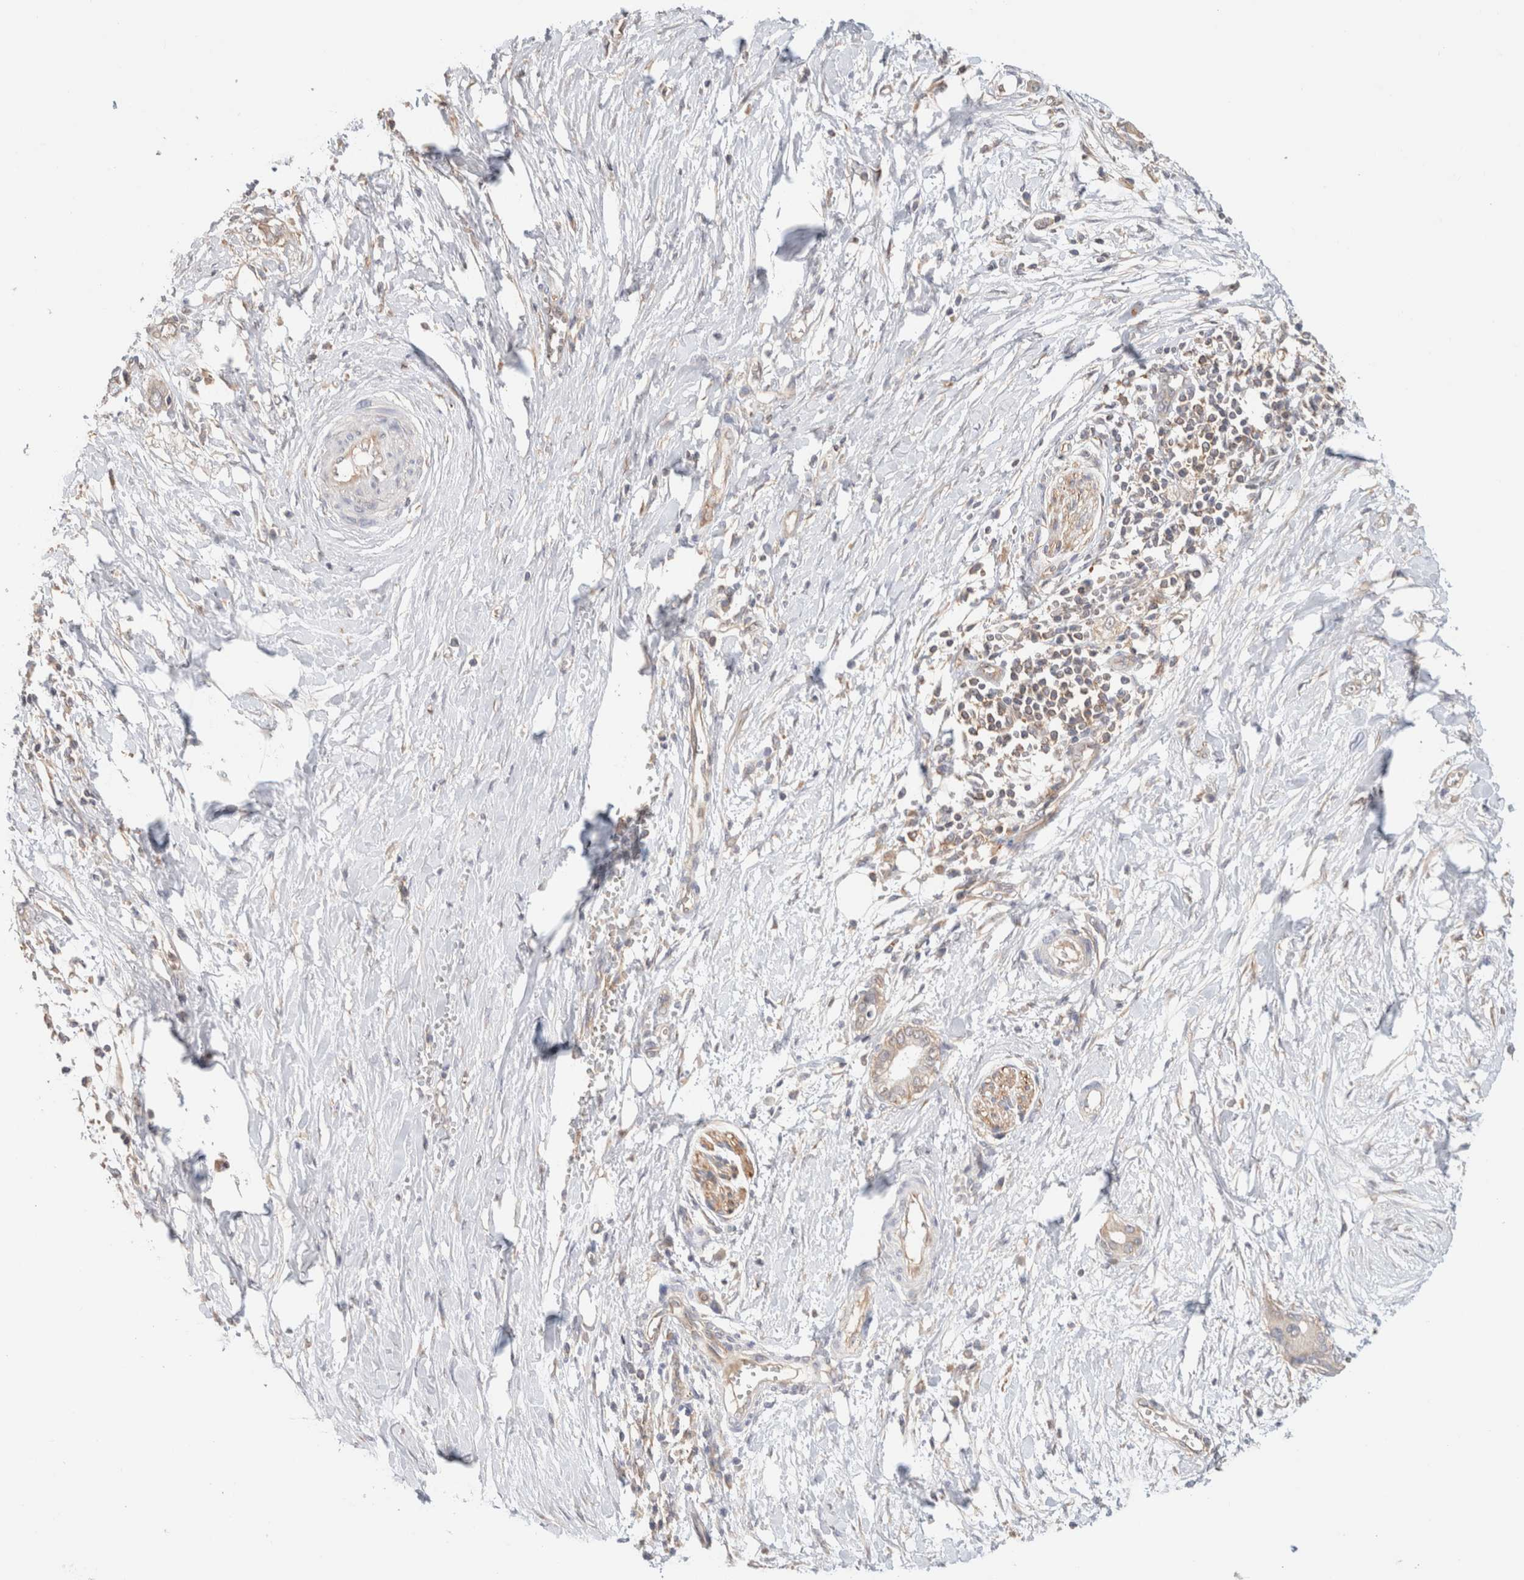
{"staining": {"intensity": "negative", "quantity": "none", "location": "none"}, "tissue": "pancreatic cancer", "cell_type": "Tumor cells", "image_type": "cancer", "snomed": [{"axis": "morphology", "description": "Normal tissue, NOS"}, {"axis": "morphology", "description": "Adenocarcinoma, NOS"}, {"axis": "topography", "description": "Pancreas"}, {"axis": "topography", "description": "Peripheral nerve tissue"}], "caption": "Pancreatic cancer stained for a protein using immunohistochemistry (IHC) displays no positivity tumor cells.", "gene": "CFAP418", "patient": {"sex": "male", "age": 59}}